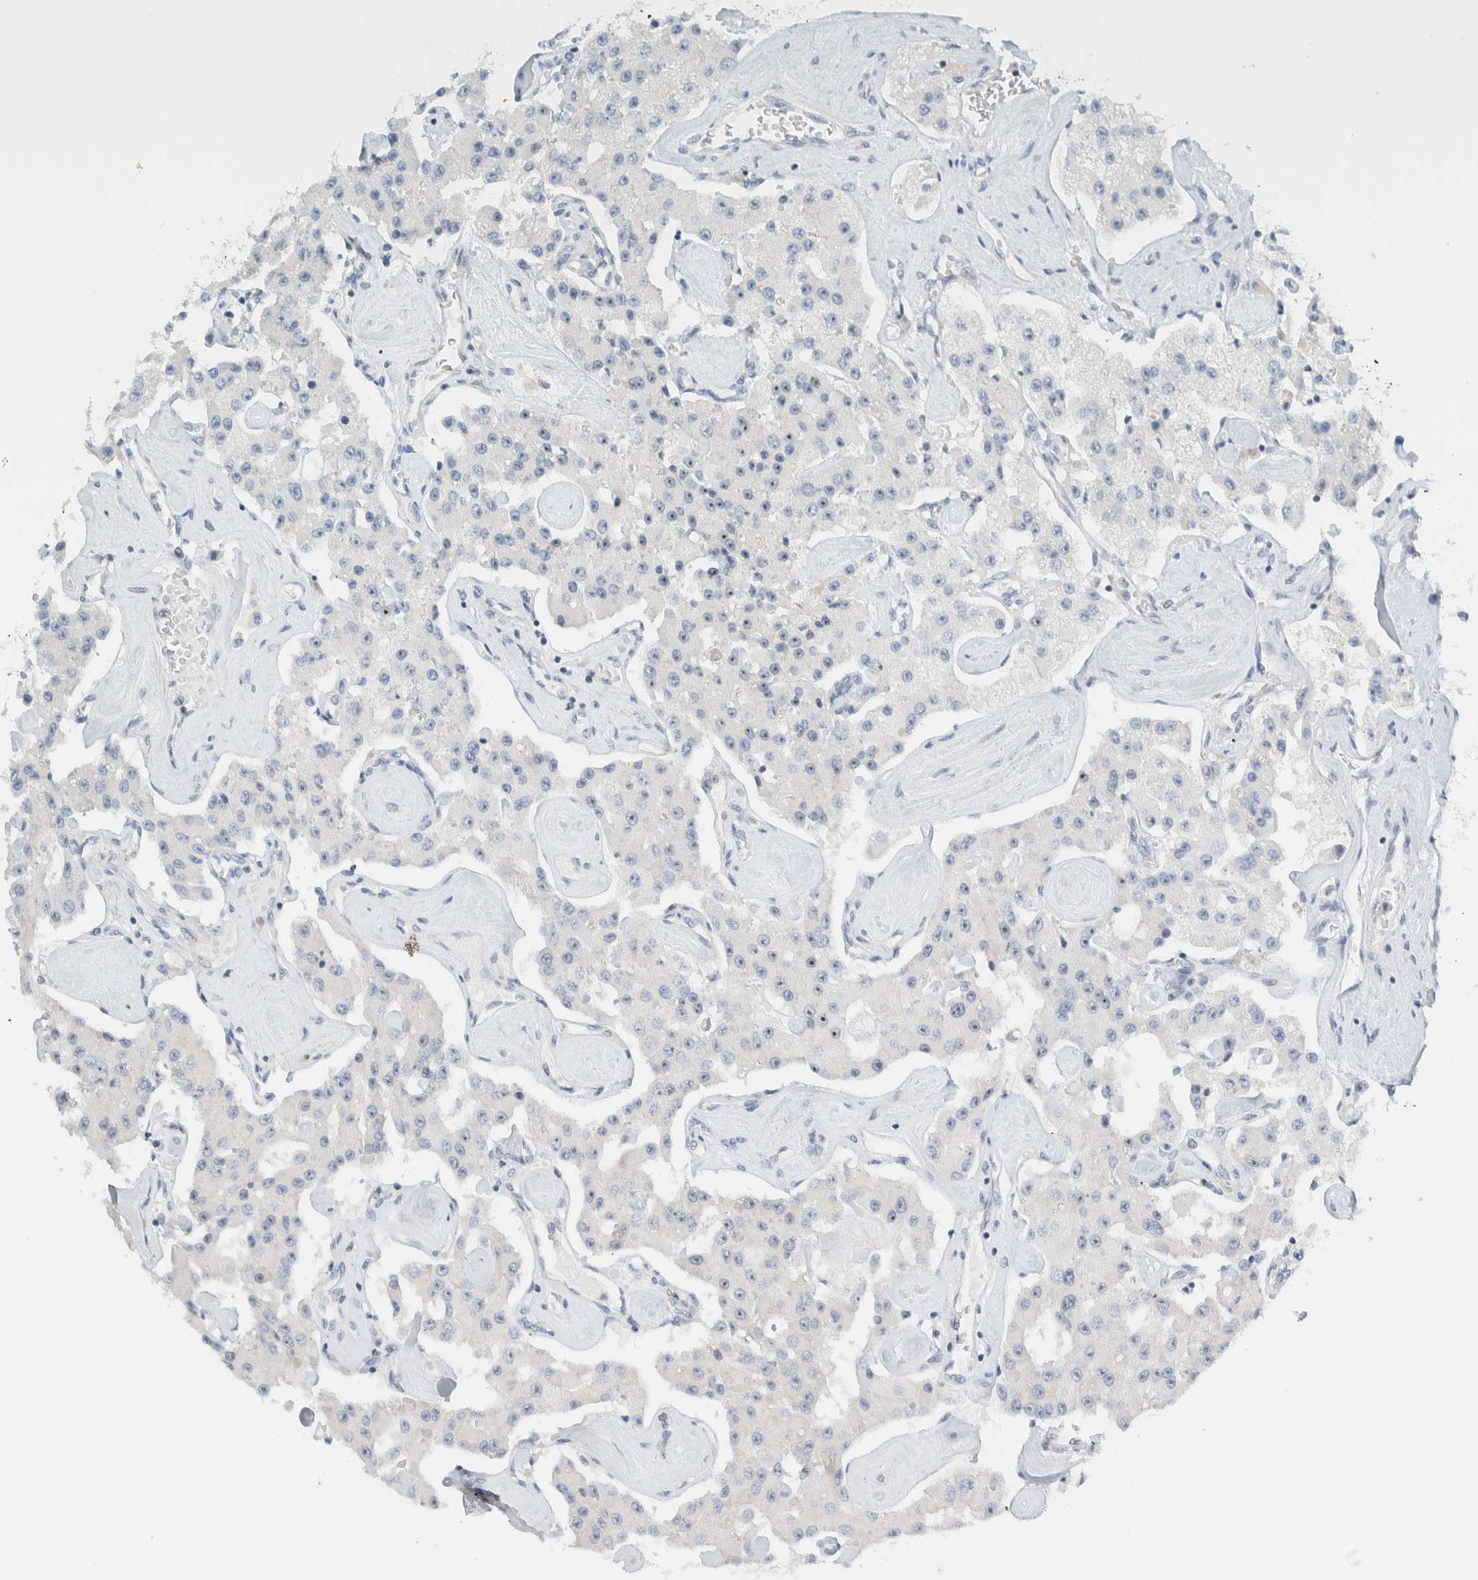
{"staining": {"intensity": "moderate", "quantity": "<25%", "location": "nuclear"}, "tissue": "carcinoid", "cell_type": "Tumor cells", "image_type": "cancer", "snomed": [{"axis": "morphology", "description": "Carcinoid, malignant, NOS"}, {"axis": "topography", "description": "Pancreas"}], "caption": "Tumor cells show moderate nuclear staining in about <25% of cells in carcinoid.", "gene": "NDE1", "patient": {"sex": "male", "age": 41}}